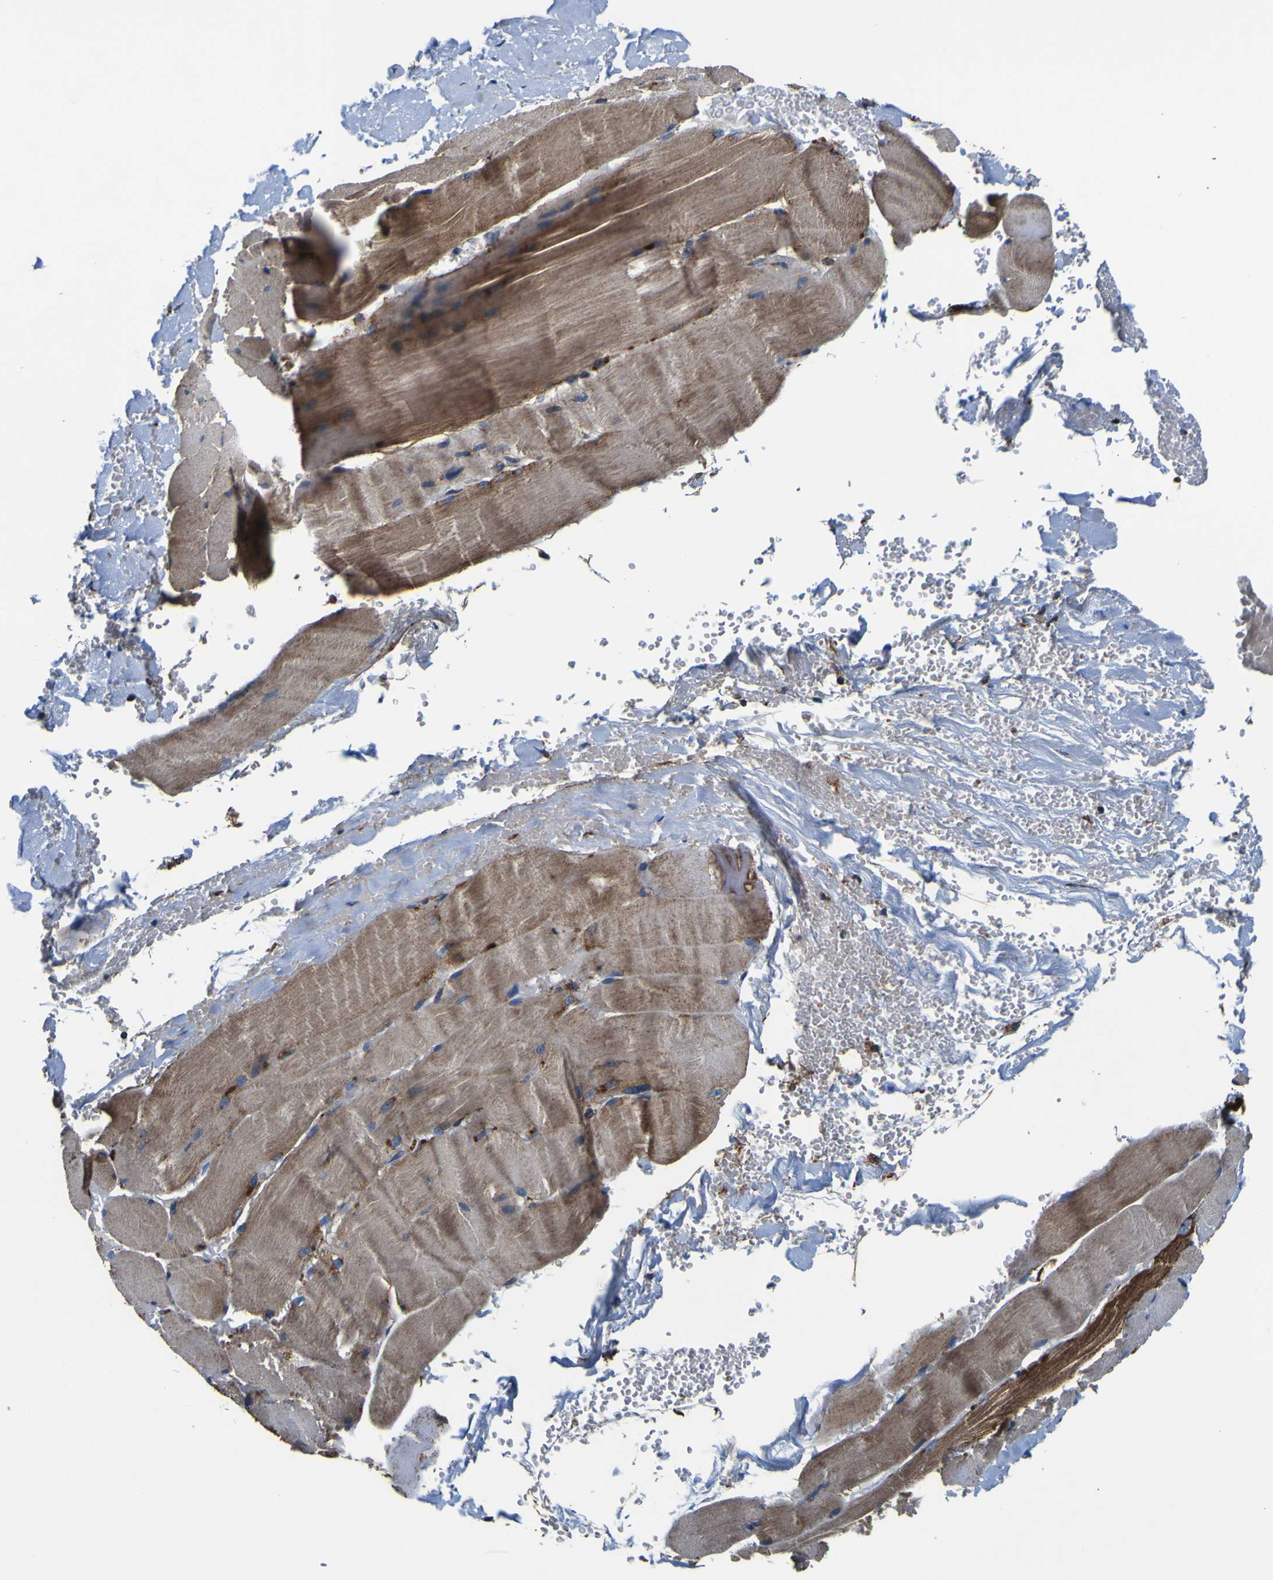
{"staining": {"intensity": "moderate", "quantity": ">75%", "location": "cytoplasmic/membranous"}, "tissue": "skeletal muscle", "cell_type": "Myocytes", "image_type": "normal", "snomed": [{"axis": "morphology", "description": "Normal tissue, NOS"}, {"axis": "topography", "description": "Skin"}, {"axis": "topography", "description": "Skeletal muscle"}], "caption": "Brown immunohistochemical staining in unremarkable human skeletal muscle demonstrates moderate cytoplasmic/membranous positivity in approximately >75% of myocytes.", "gene": "PTRH2", "patient": {"sex": "male", "age": 83}}